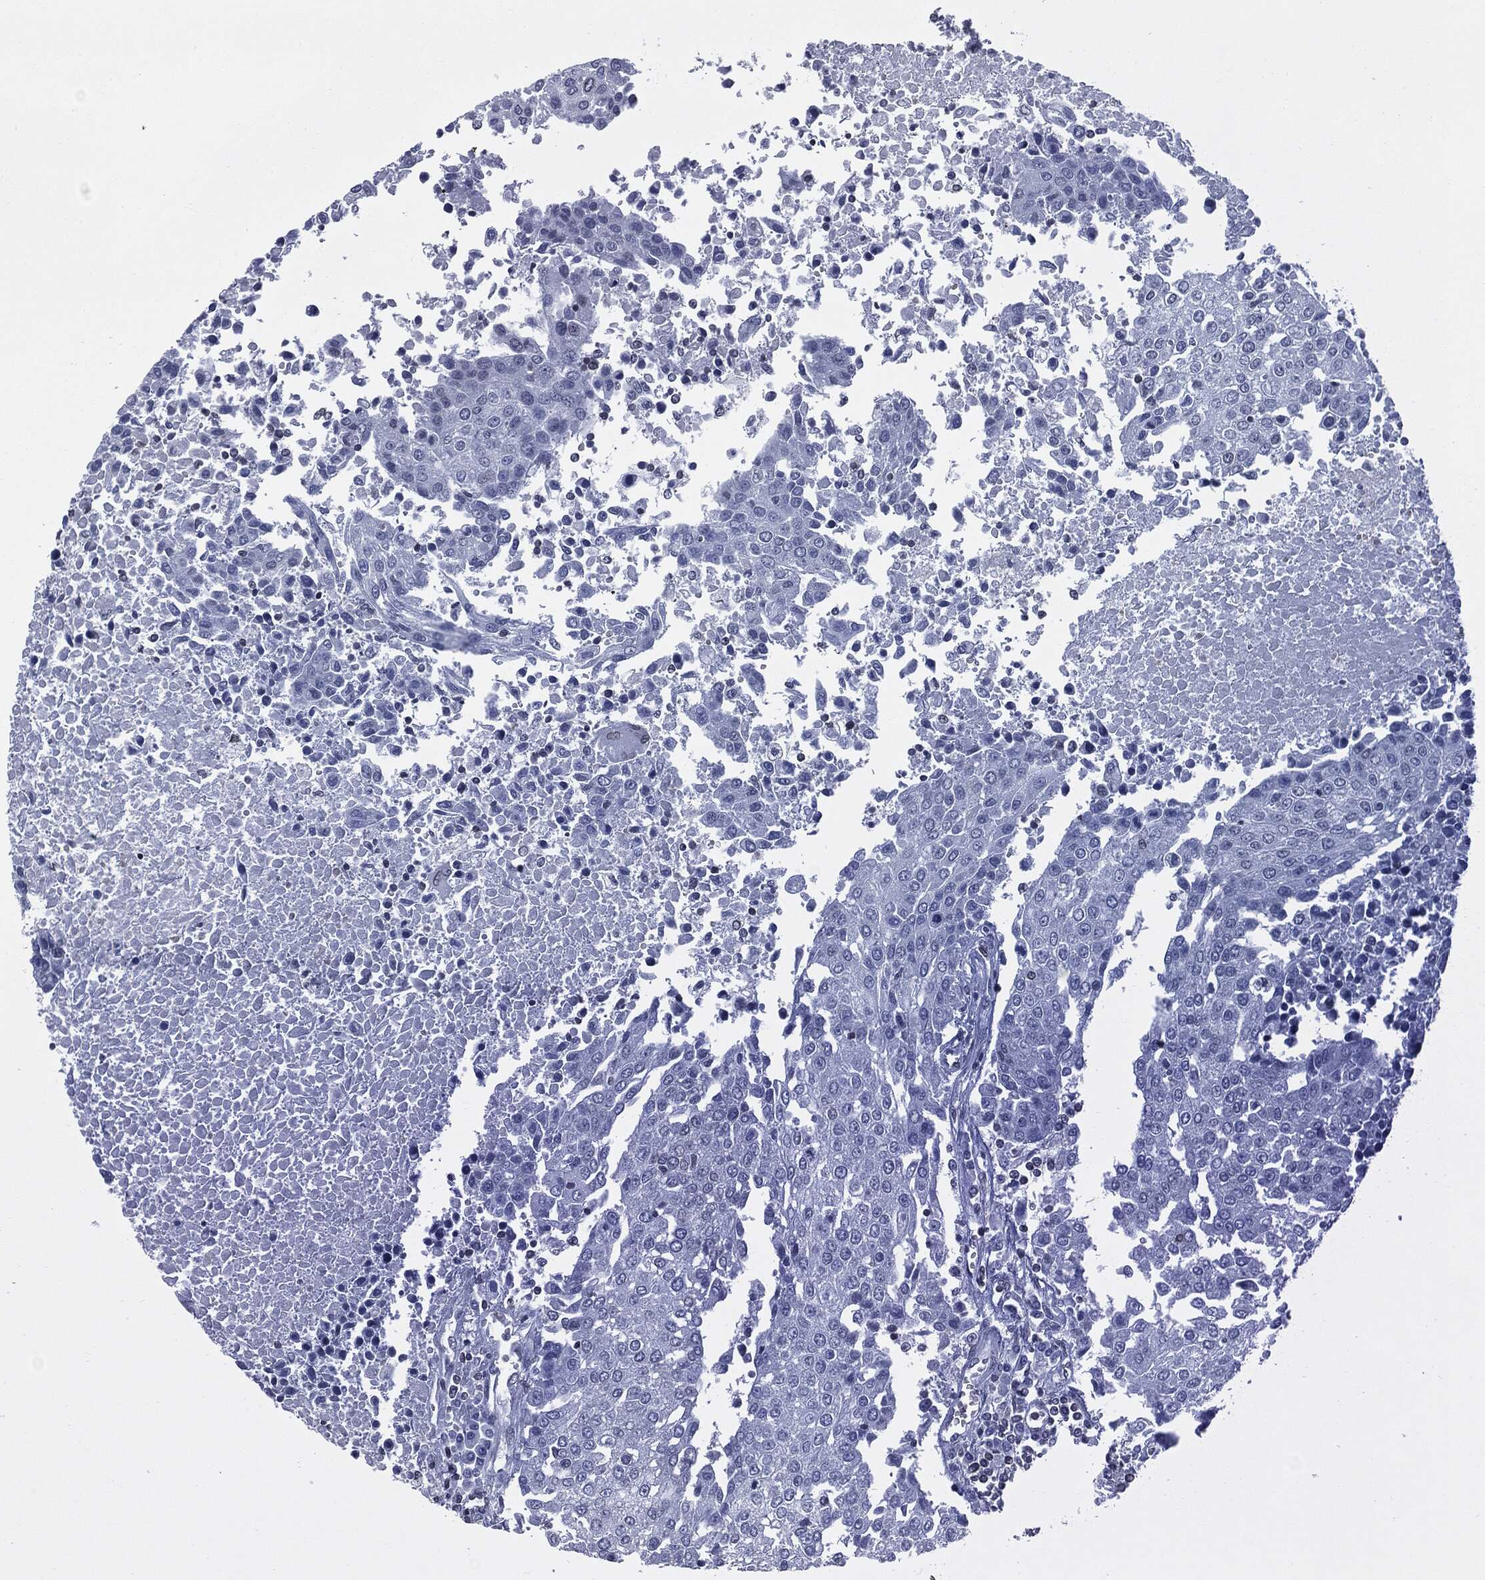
{"staining": {"intensity": "negative", "quantity": "none", "location": "none"}, "tissue": "urothelial cancer", "cell_type": "Tumor cells", "image_type": "cancer", "snomed": [{"axis": "morphology", "description": "Urothelial carcinoma, High grade"}, {"axis": "topography", "description": "Urinary bladder"}], "caption": "An IHC photomicrograph of high-grade urothelial carcinoma is shown. There is no staining in tumor cells of high-grade urothelial carcinoma.", "gene": "ALDOB", "patient": {"sex": "female", "age": 85}}